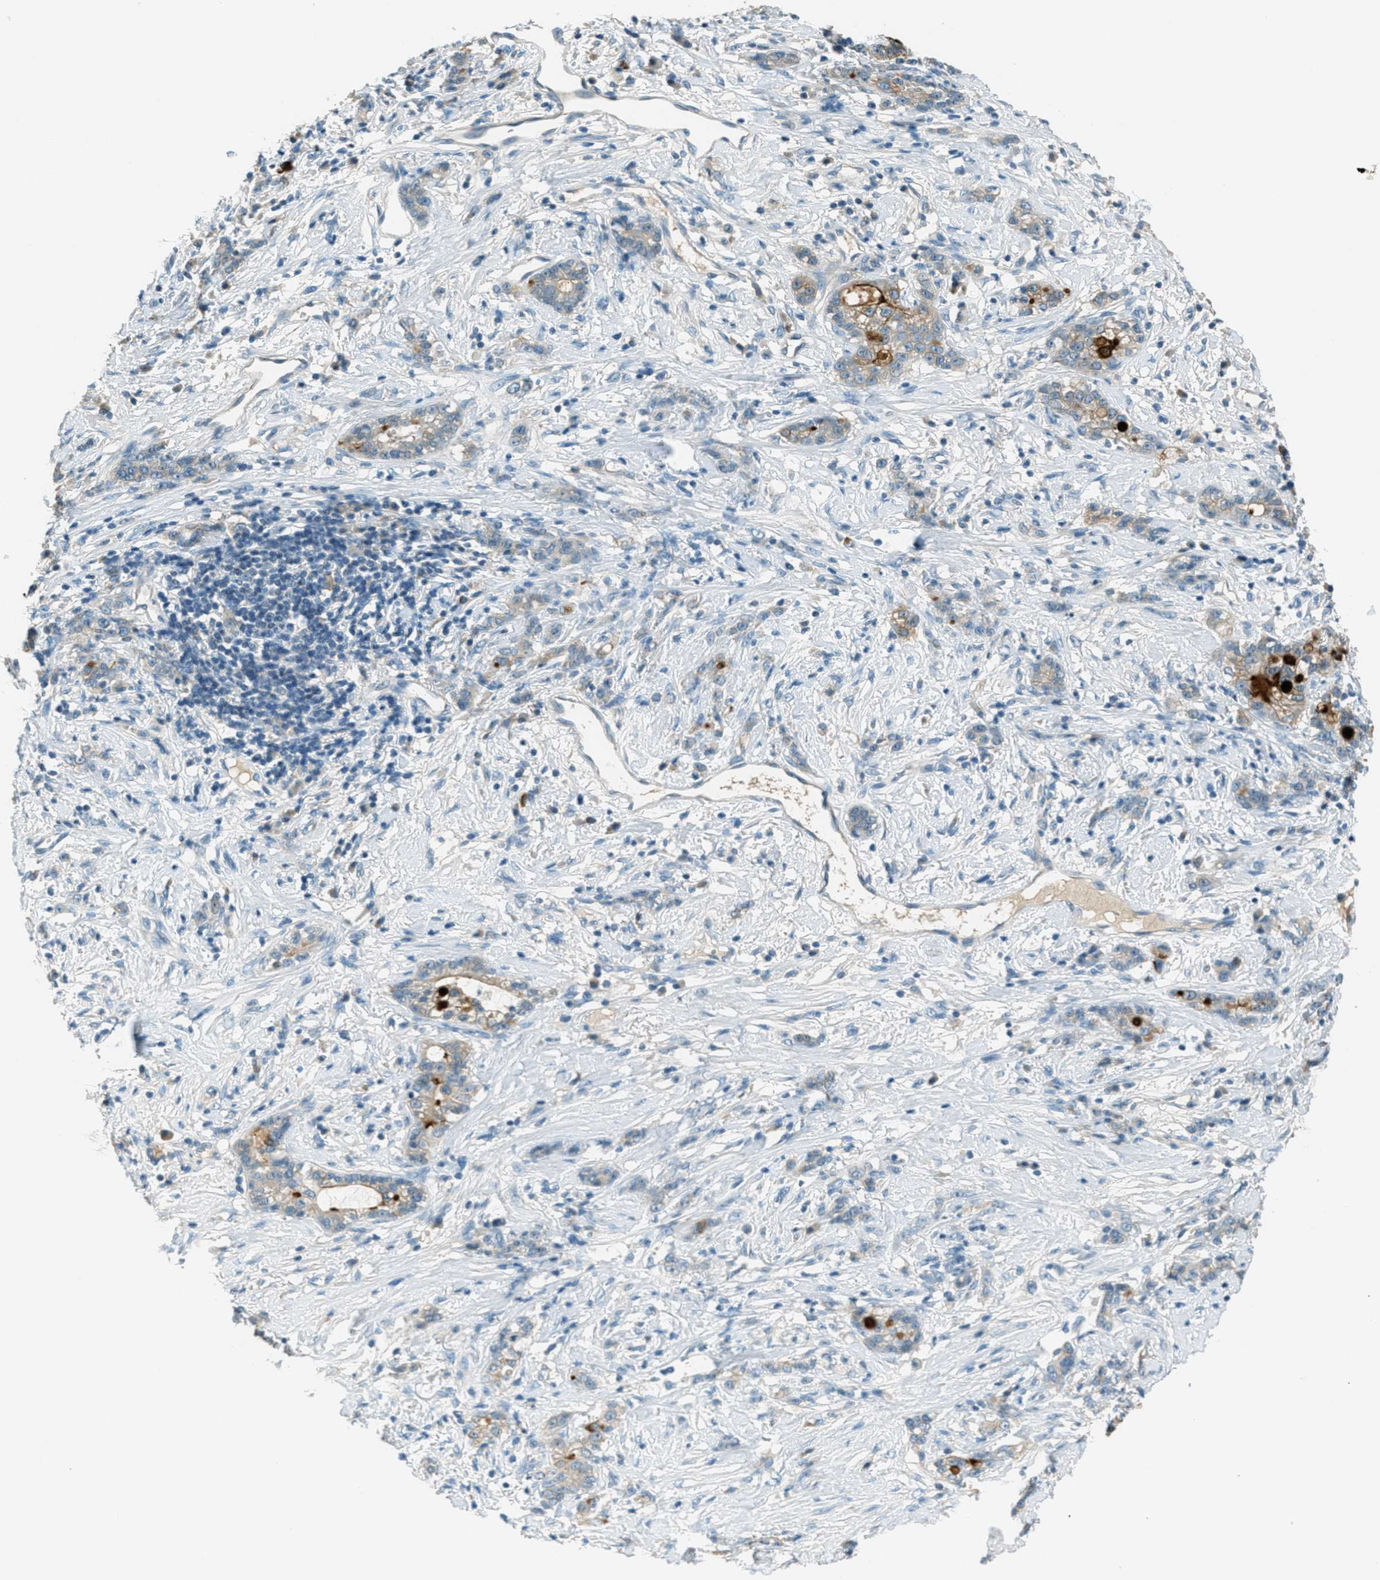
{"staining": {"intensity": "weak", "quantity": "<25%", "location": "cytoplasmic/membranous"}, "tissue": "stomach cancer", "cell_type": "Tumor cells", "image_type": "cancer", "snomed": [{"axis": "morphology", "description": "Adenocarcinoma, NOS"}, {"axis": "topography", "description": "Stomach, lower"}], "caption": "This is an immunohistochemistry micrograph of stomach cancer. There is no staining in tumor cells.", "gene": "MSLN", "patient": {"sex": "male", "age": 88}}